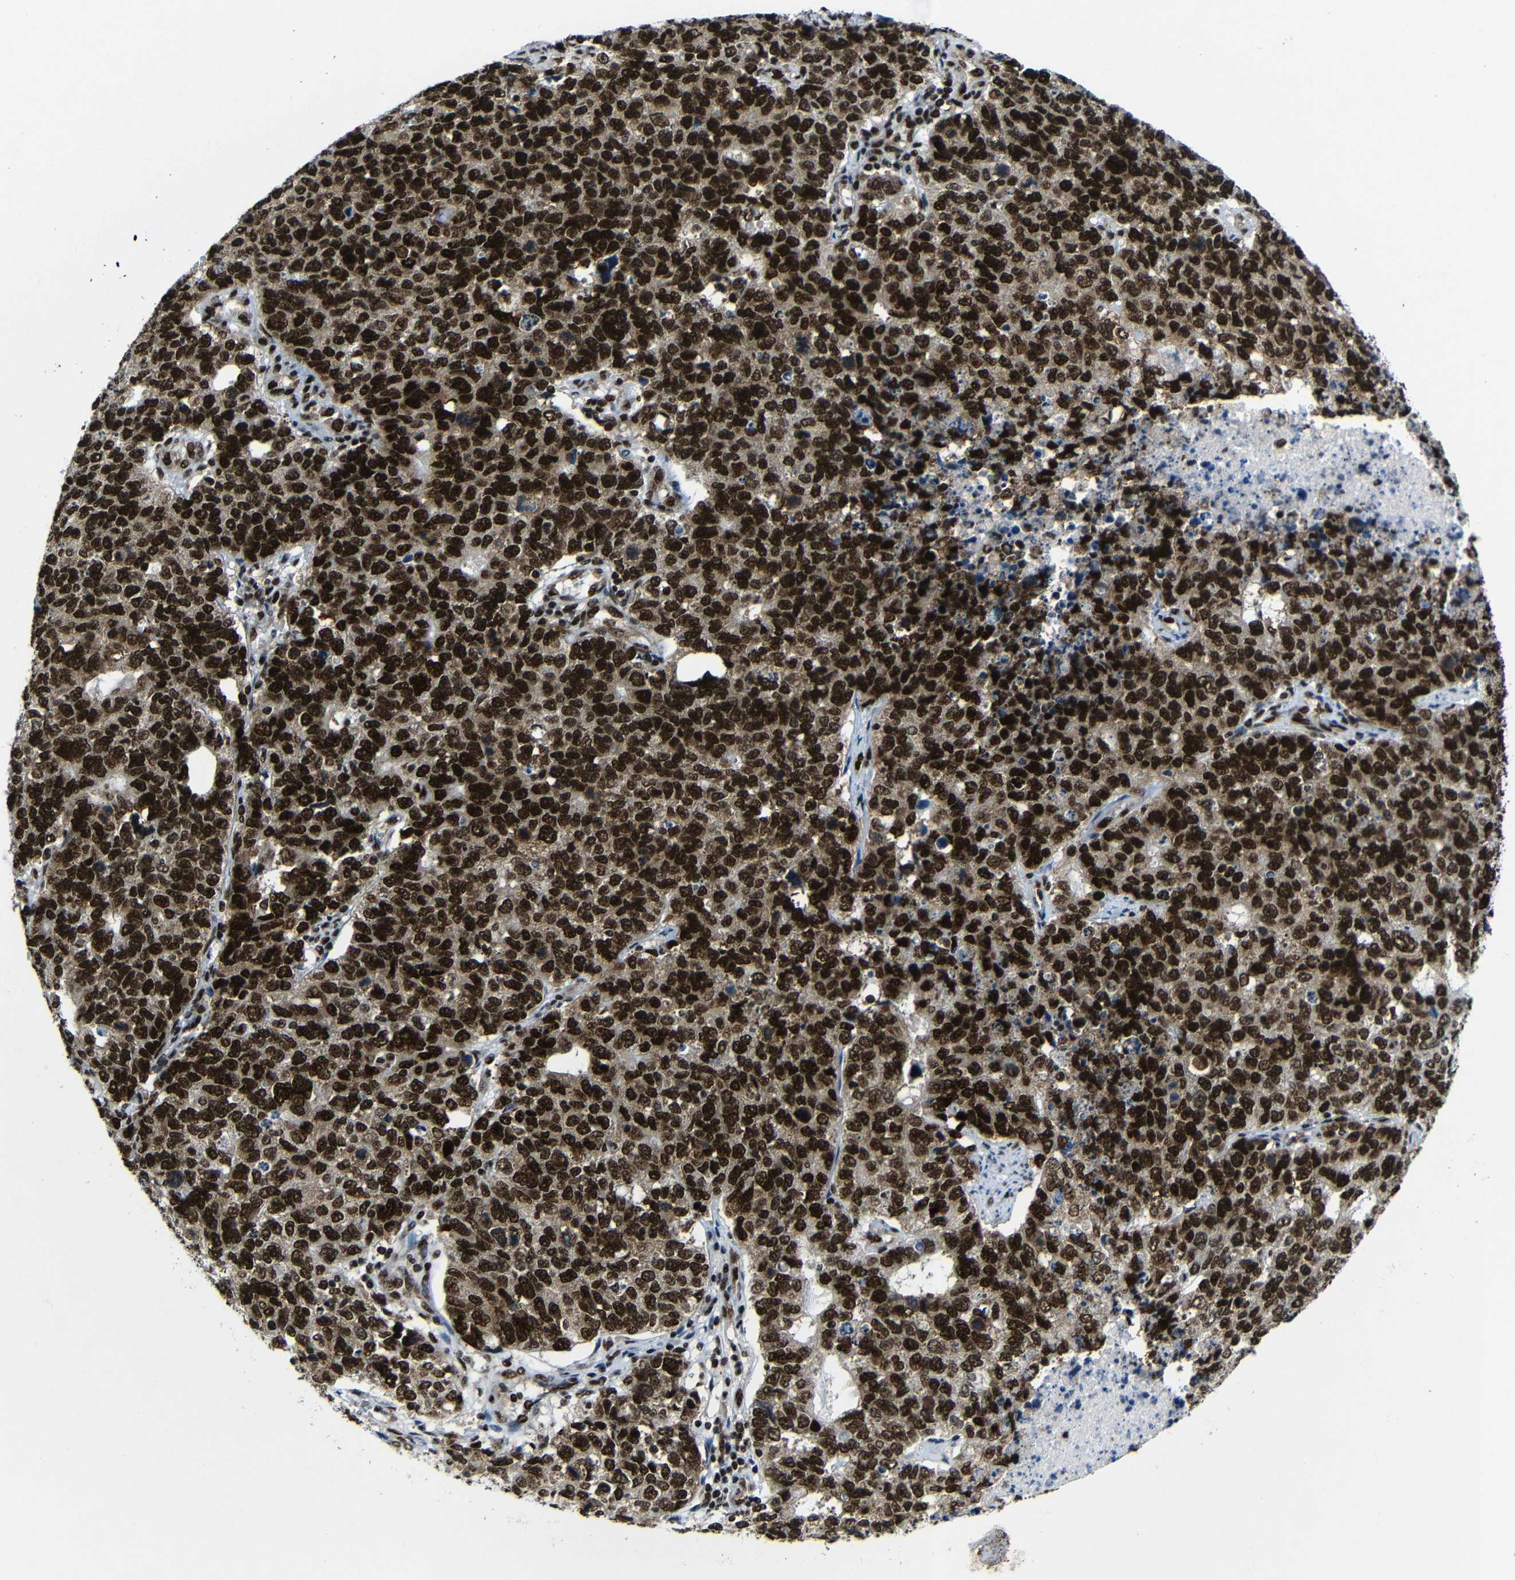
{"staining": {"intensity": "strong", "quantity": ">75%", "location": "cytoplasmic/membranous,nuclear"}, "tissue": "cervical cancer", "cell_type": "Tumor cells", "image_type": "cancer", "snomed": [{"axis": "morphology", "description": "Squamous cell carcinoma, NOS"}, {"axis": "topography", "description": "Cervix"}], "caption": "Immunohistochemistry (IHC) staining of cervical squamous cell carcinoma, which exhibits high levels of strong cytoplasmic/membranous and nuclear staining in about >75% of tumor cells indicating strong cytoplasmic/membranous and nuclear protein expression. The staining was performed using DAB (brown) for protein detection and nuclei were counterstained in hematoxylin (blue).", "gene": "PTBP1", "patient": {"sex": "female", "age": 63}}